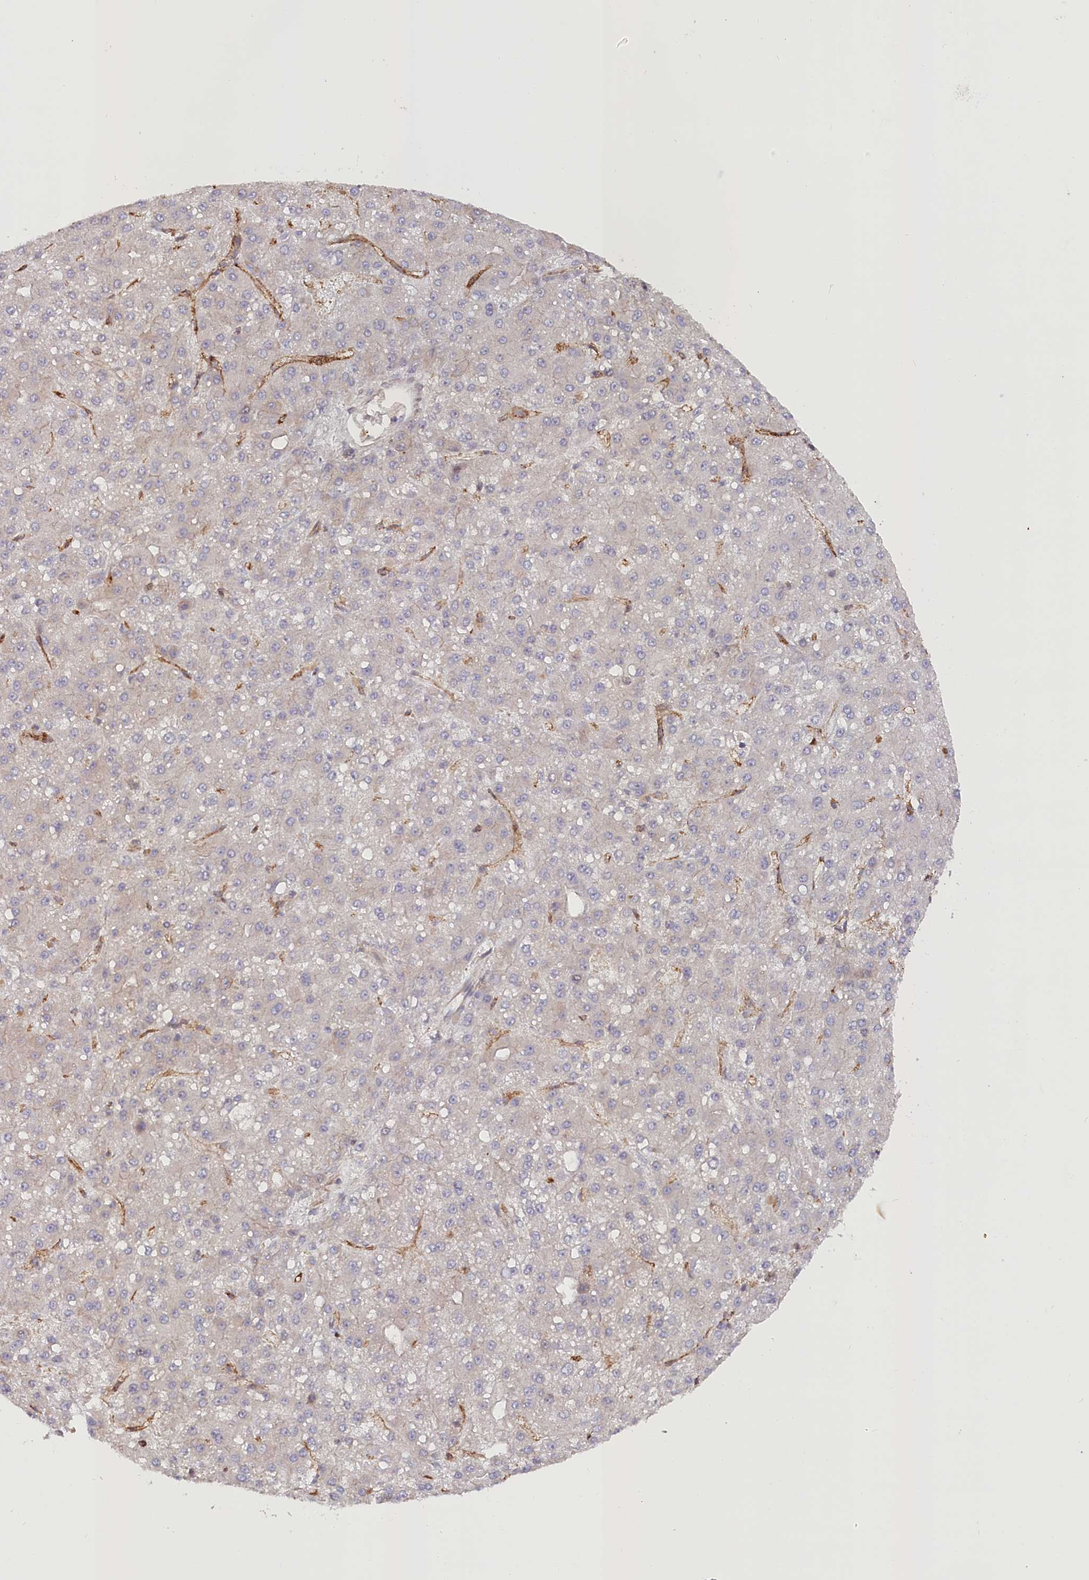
{"staining": {"intensity": "negative", "quantity": "none", "location": "none"}, "tissue": "liver cancer", "cell_type": "Tumor cells", "image_type": "cancer", "snomed": [{"axis": "morphology", "description": "Carcinoma, Hepatocellular, NOS"}, {"axis": "topography", "description": "Liver"}], "caption": "The immunohistochemistry histopathology image has no significant staining in tumor cells of liver hepatocellular carcinoma tissue.", "gene": "MTPAP", "patient": {"sex": "male", "age": 67}}